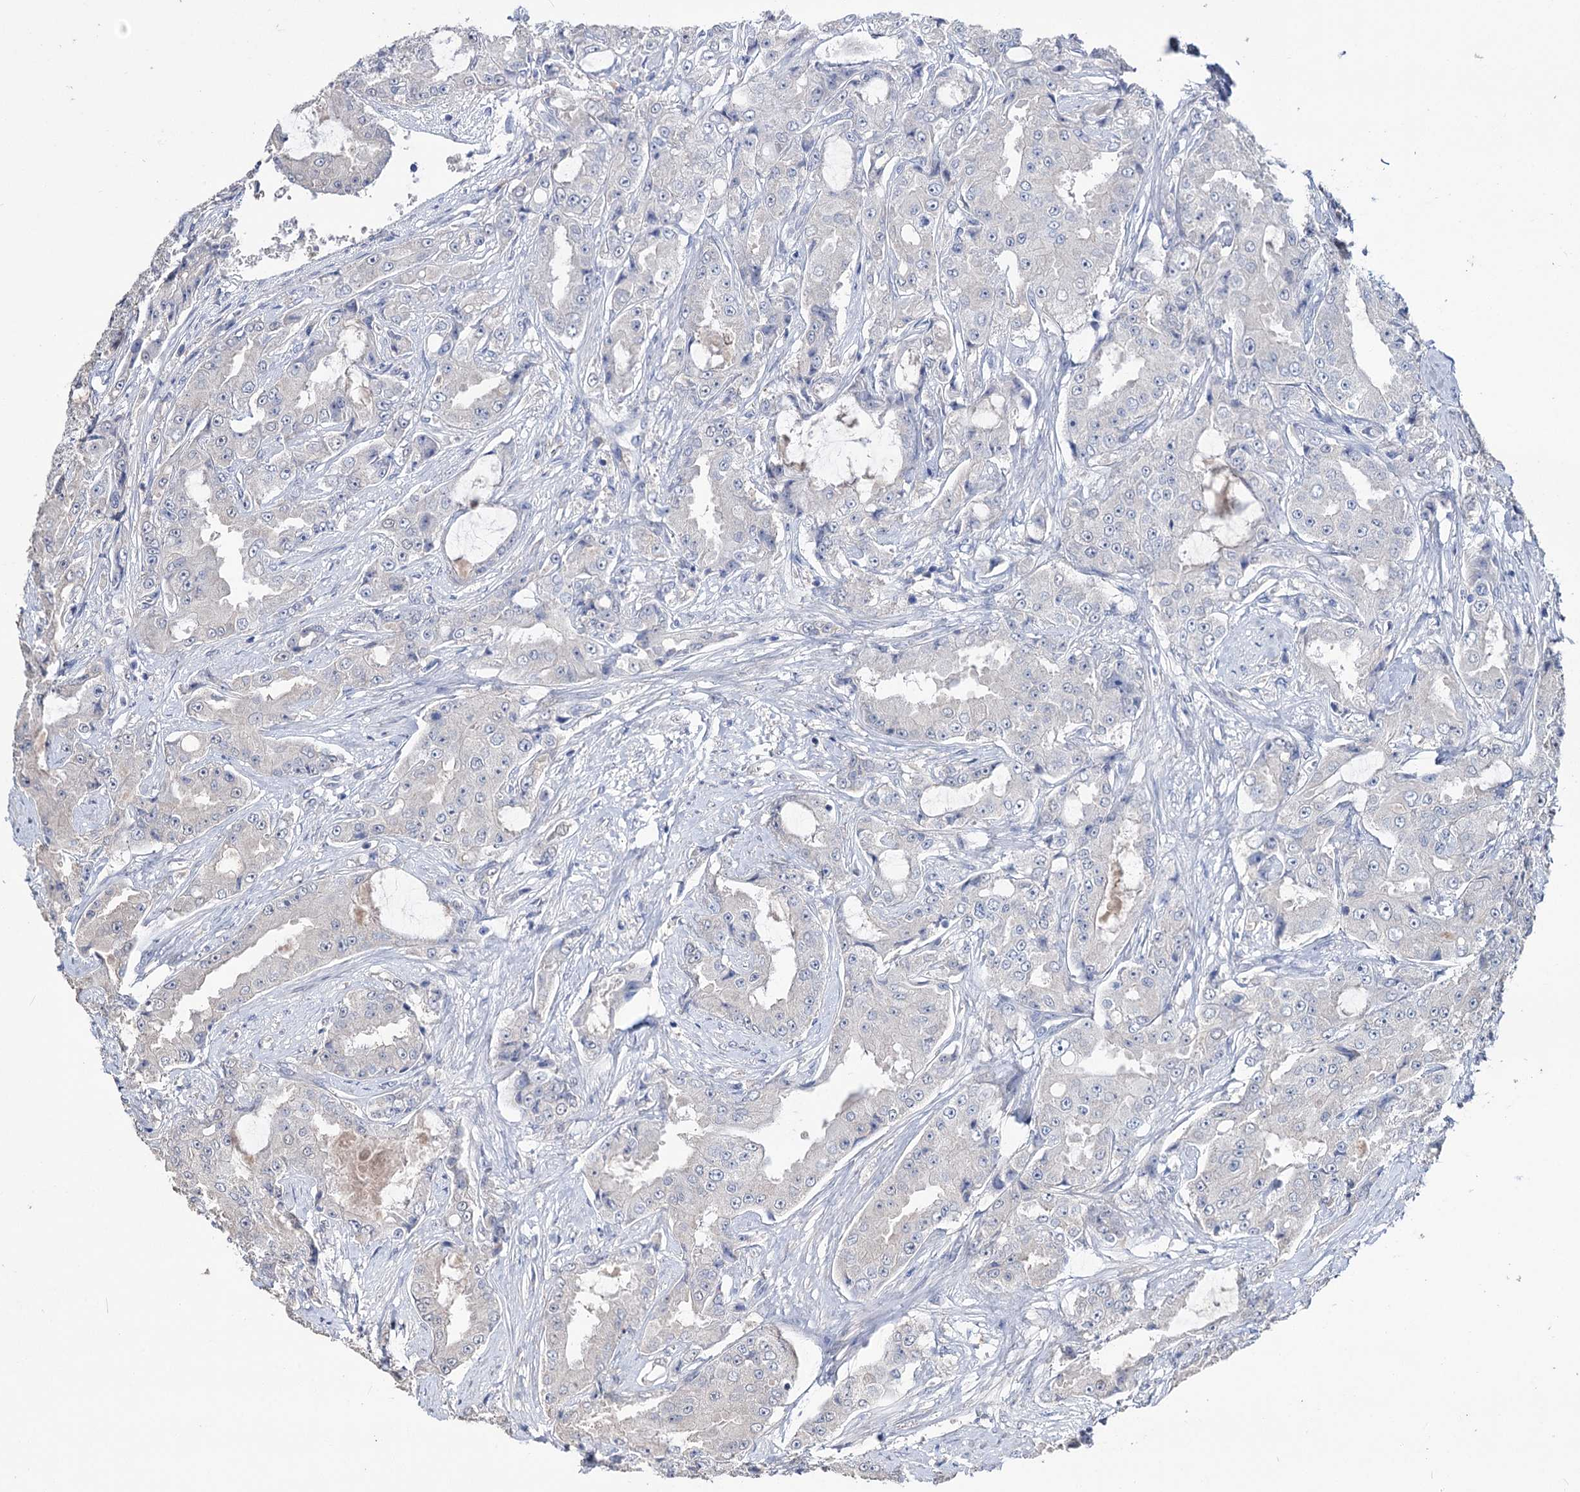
{"staining": {"intensity": "negative", "quantity": "none", "location": "none"}, "tissue": "prostate cancer", "cell_type": "Tumor cells", "image_type": "cancer", "snomed": [{"axis": "morphology", "description": "Adenocarcinoma, High grade"}, {"axis": "topography", "description": "Prostate"}], "caption": "DAB immunohistochemical staining of human high-grade adenocarcinoma (prostate) reveals no significant staining in tumor cells. Brightfield microscopy of IHC stained with DAB (3,3'-diaminobenzidine) (brown) and hematoxylin (blue), captured at high magnification.", "gene": "EPB41L5", "patient": {"sex": "male", "age": 73}}